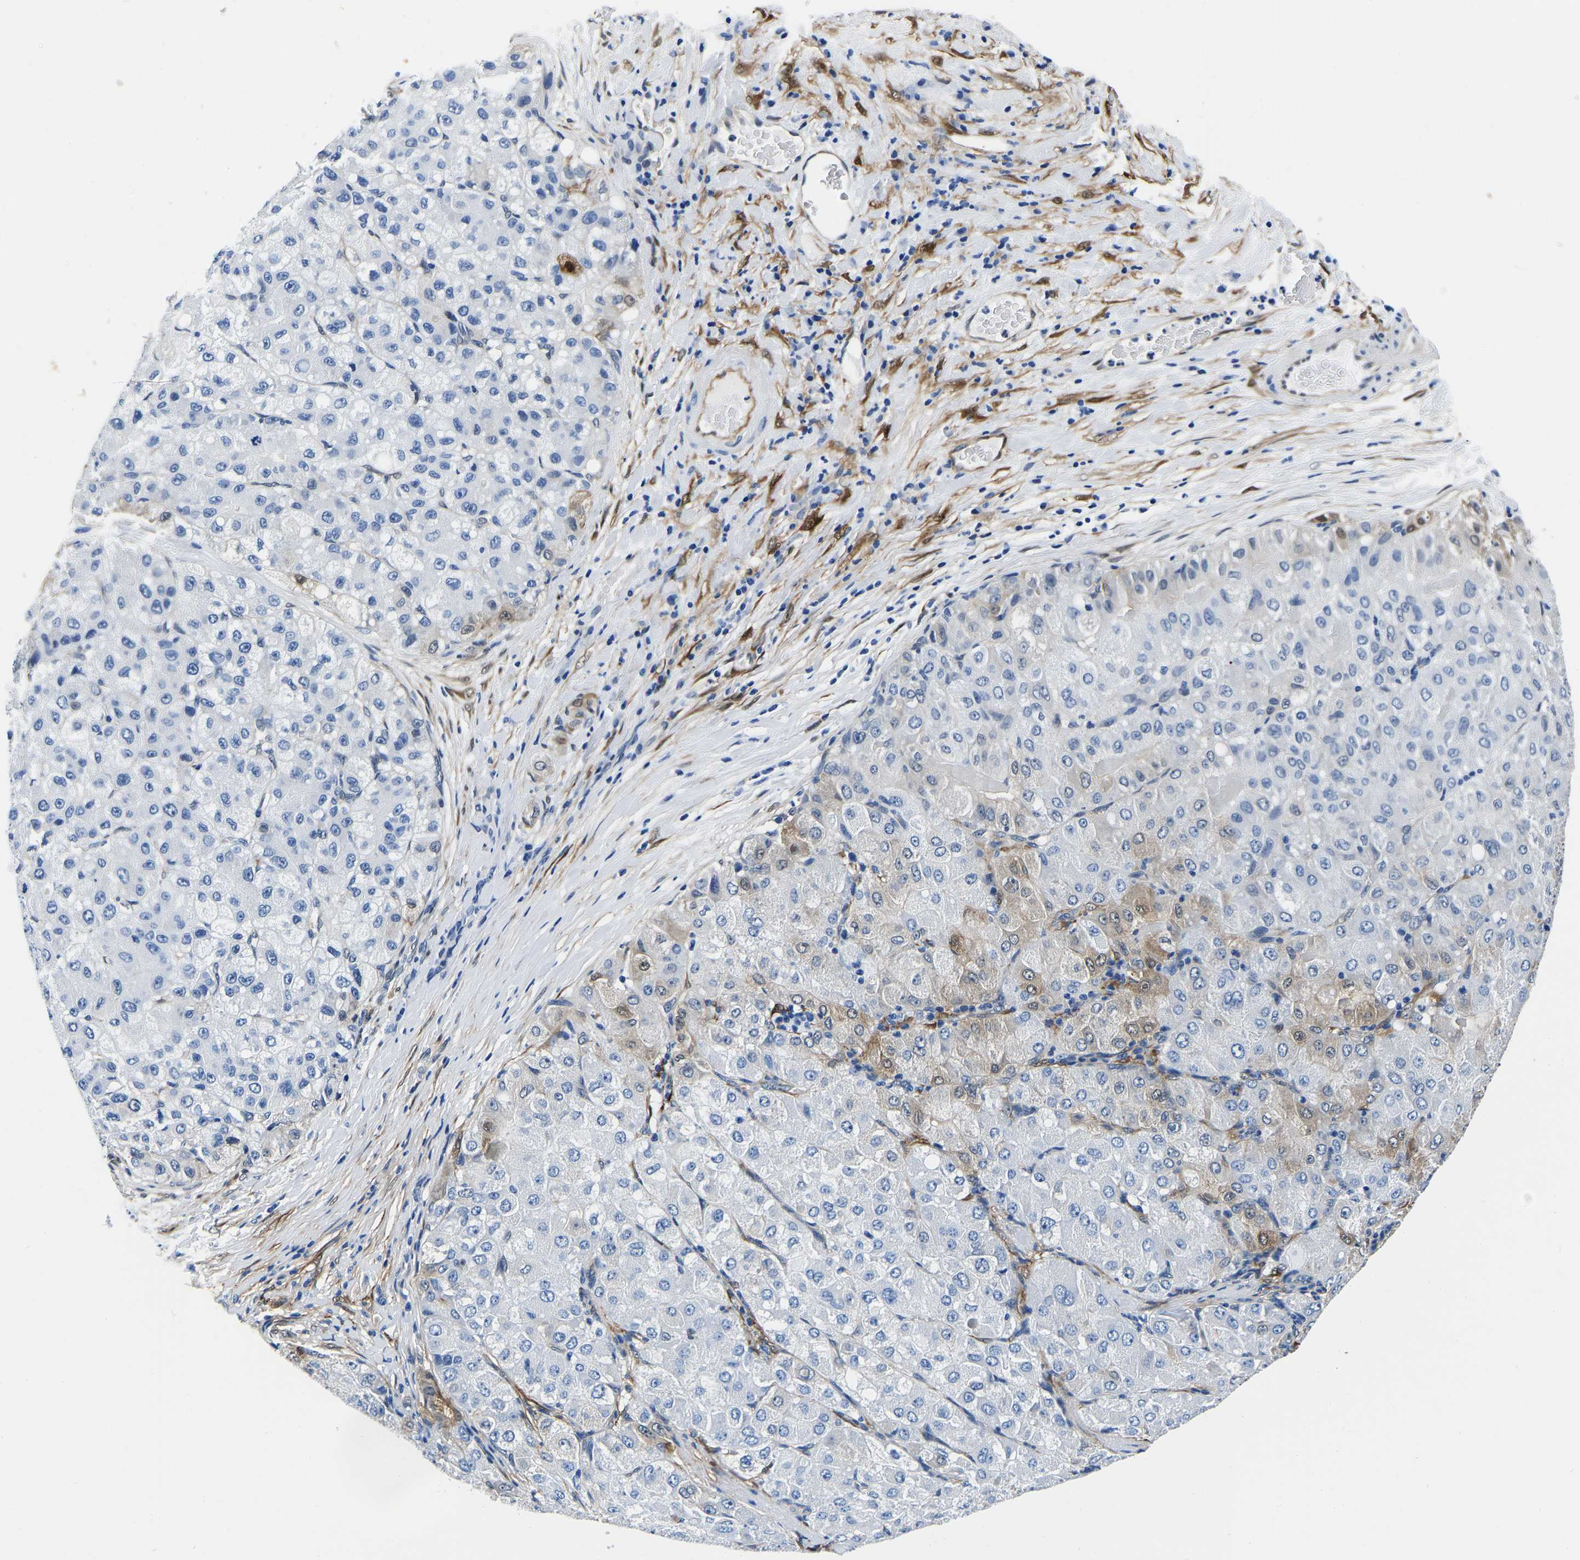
{"staining": {"intensity": "weak", "quantity": "<25%", "location": "cytoplasmic/membranous"}, "tissue": "liver cancer", "cell_type": "Tumor cells", "image_type": "cancer", "snomed": [{"axis": "morphology", "description": "Carcinoma, Hepatocellular, NOS"}, {"axis": "topography", "description": "Liver"}], "caption": "This is an IHC micrograph of liver hepatocellular carcinoma. There is no expression in tumor cells.", "gene": "S100A13", "patient": {"sex": "male", "age": 80}}